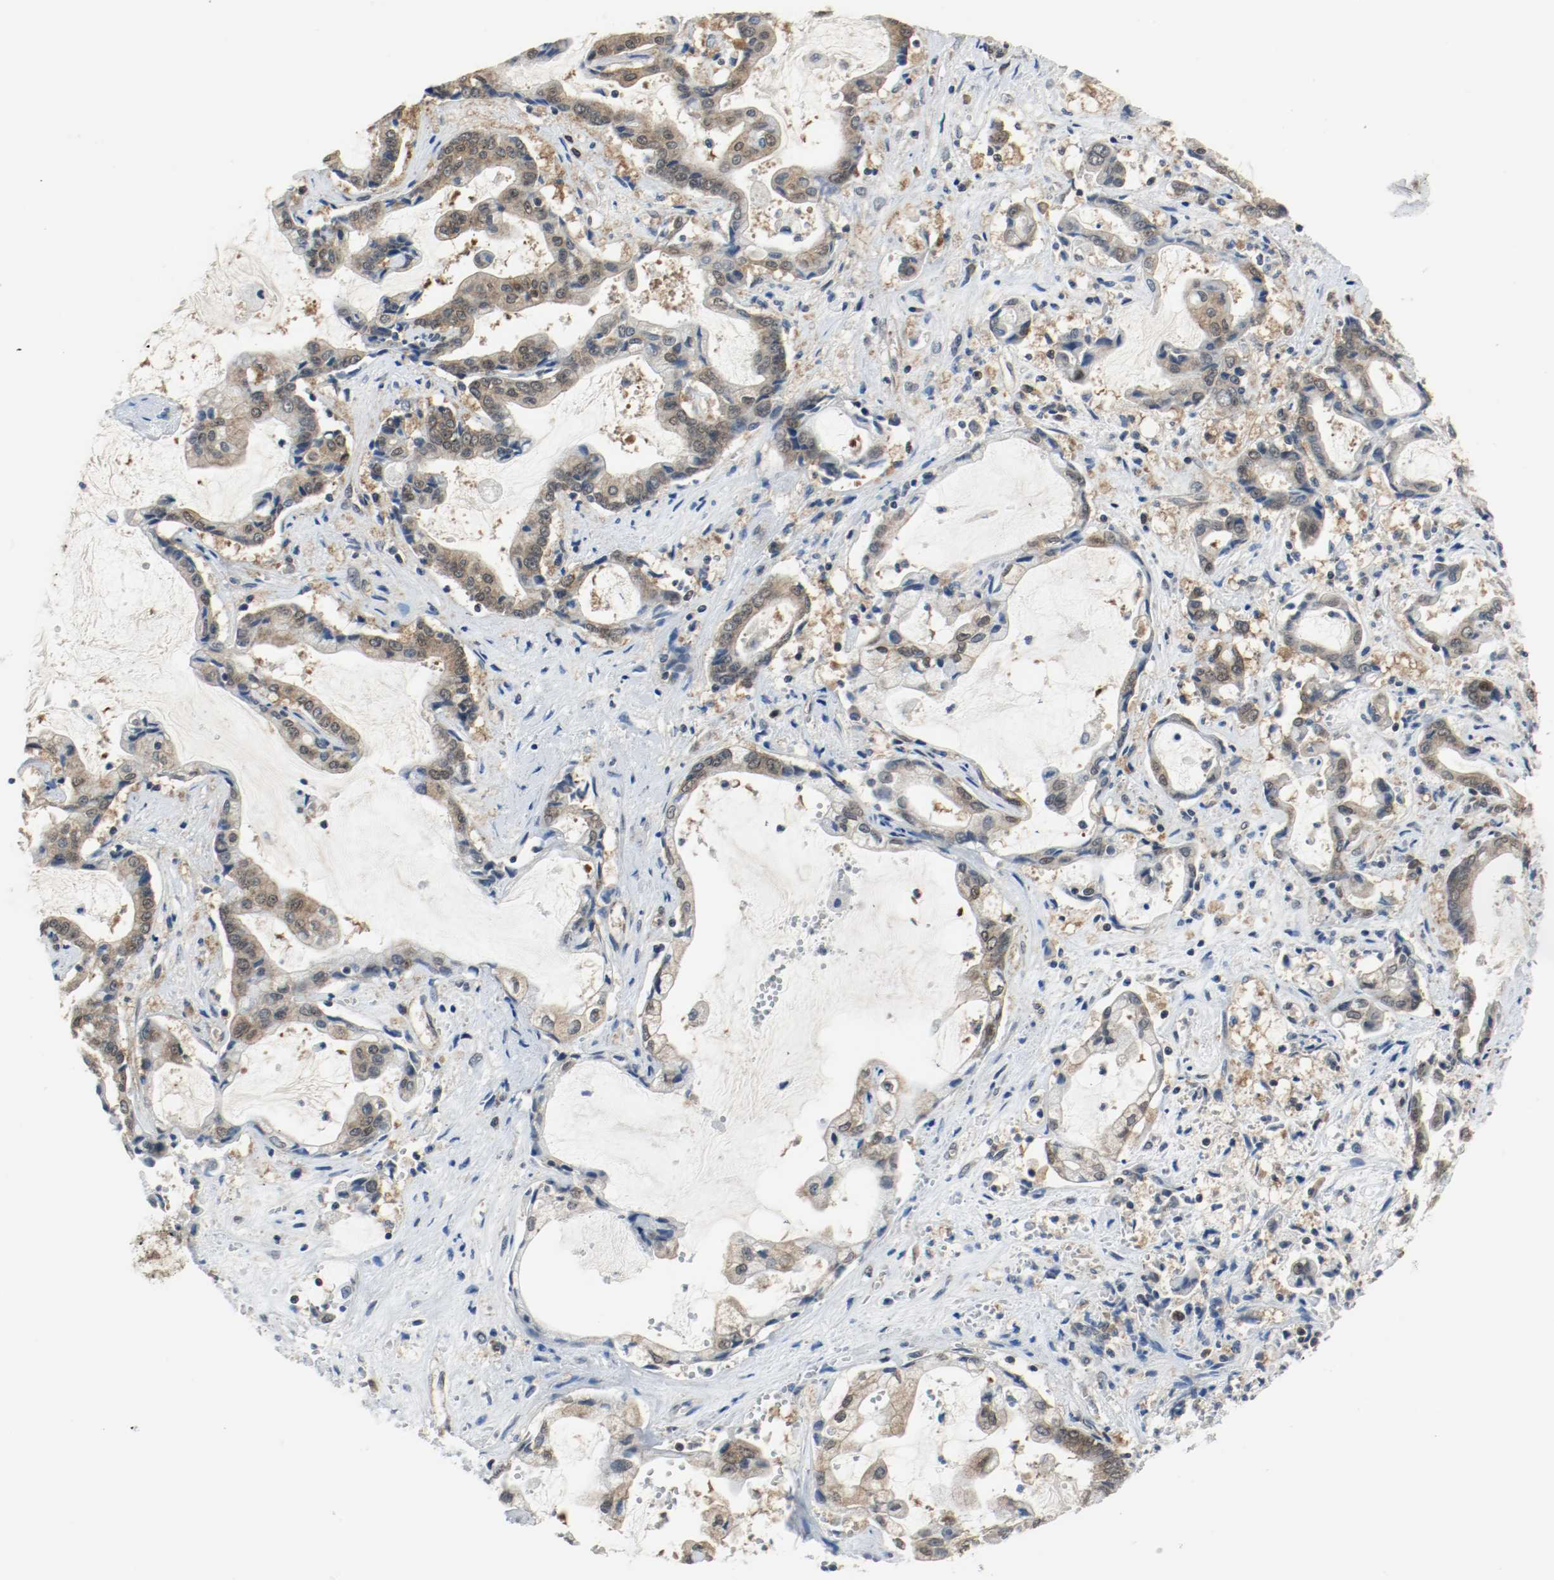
{"staining": {"intensity": "weak", "quantity": ">75%", "location": "cytoplasmic/membranous,nuclear"}, "tissue": "liver cancer", "cell_type": "Tumor cells", "image_type": "cancer", "snomed": [{"axis": "morphology", "description": "Cholangiocarcinoma"}, {"axis": "topography", "description": "Liver"}], "caption": "Brown immunohistochemical staining in liver cholangiocarcinoma exhibits weak cytoplasmic/membranous and nuclear positivity in approximately >75% of tumor cells.", "gene": "PPME1", "patient": {"sex": "male", "age": 57}}